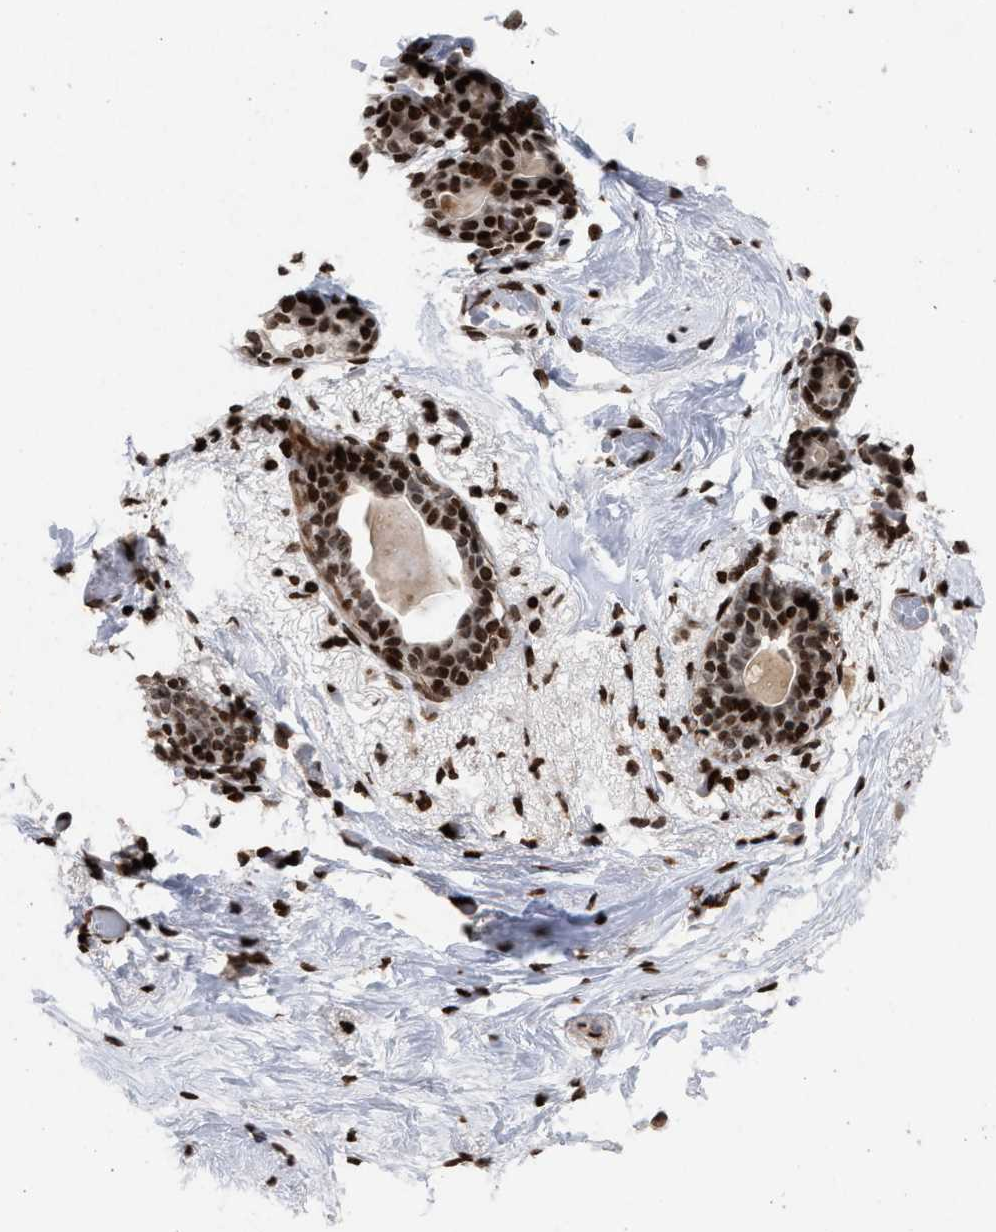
{"staining": {"intensity": "moderate", "quantity": ">75%", "location": "nuclear"}, "tissue": "breast", "cell_type": "Adipocytes", "image_type": "normal", "snomed": [{"axis": "morphology", "description": "Normal tissue, NOS"}, {"axis": "topography", "description": "Breast"}], "caption": "This micrograph shows immunohistochemistry staining of benign human breast, with medium moderate nuclear expression in about >75% of adipocytes.", "gene": "FOXD3", "patient": {"sex": "female", "age": 62}}